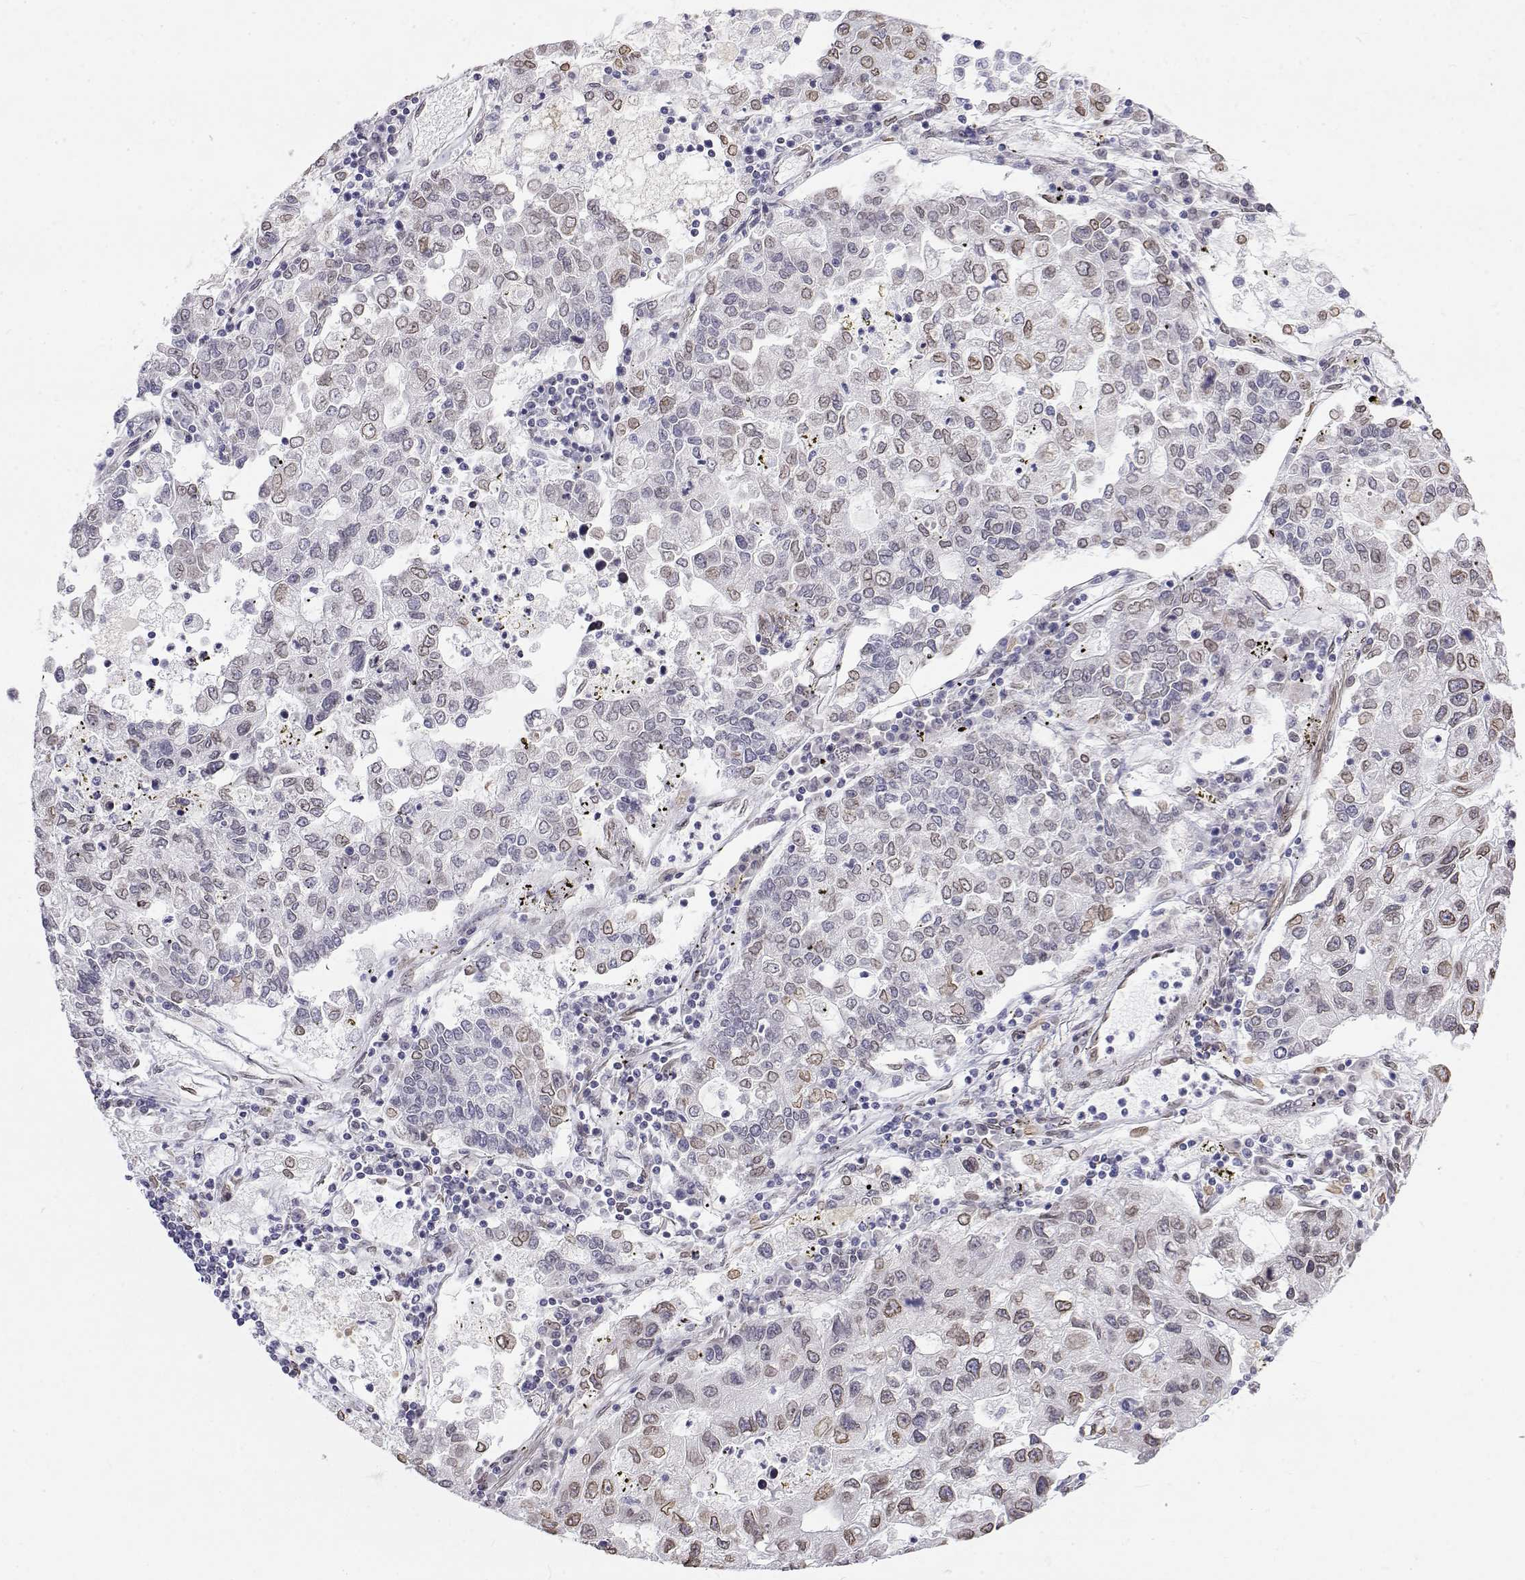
{"staining": {"intensity": "weak", "quantity": "25%-75%", "location": "cytoplasmic/membranous,nuclear"}, "tissue": "lung cancer", "cell_type": "Tumor cells", "image_type": "cancer", "snomed": [{"axis": "morphology", "description": "Adenocarcinoma, NOS"}, {"axis": "topography", "description": "Bronchus"}, {"axis": "topography", "description": "Lung"}], "caption": "A low amount of weak cytoplasmic/membranous and nuclear staining is appreciated in about 25%-75% of tumor cells in lung cancer (adenocarcinoma) tissue. Nuclei are stained in blue.", "gene": "ZNF532", "patient": {"sex": "female", "age": 51}}